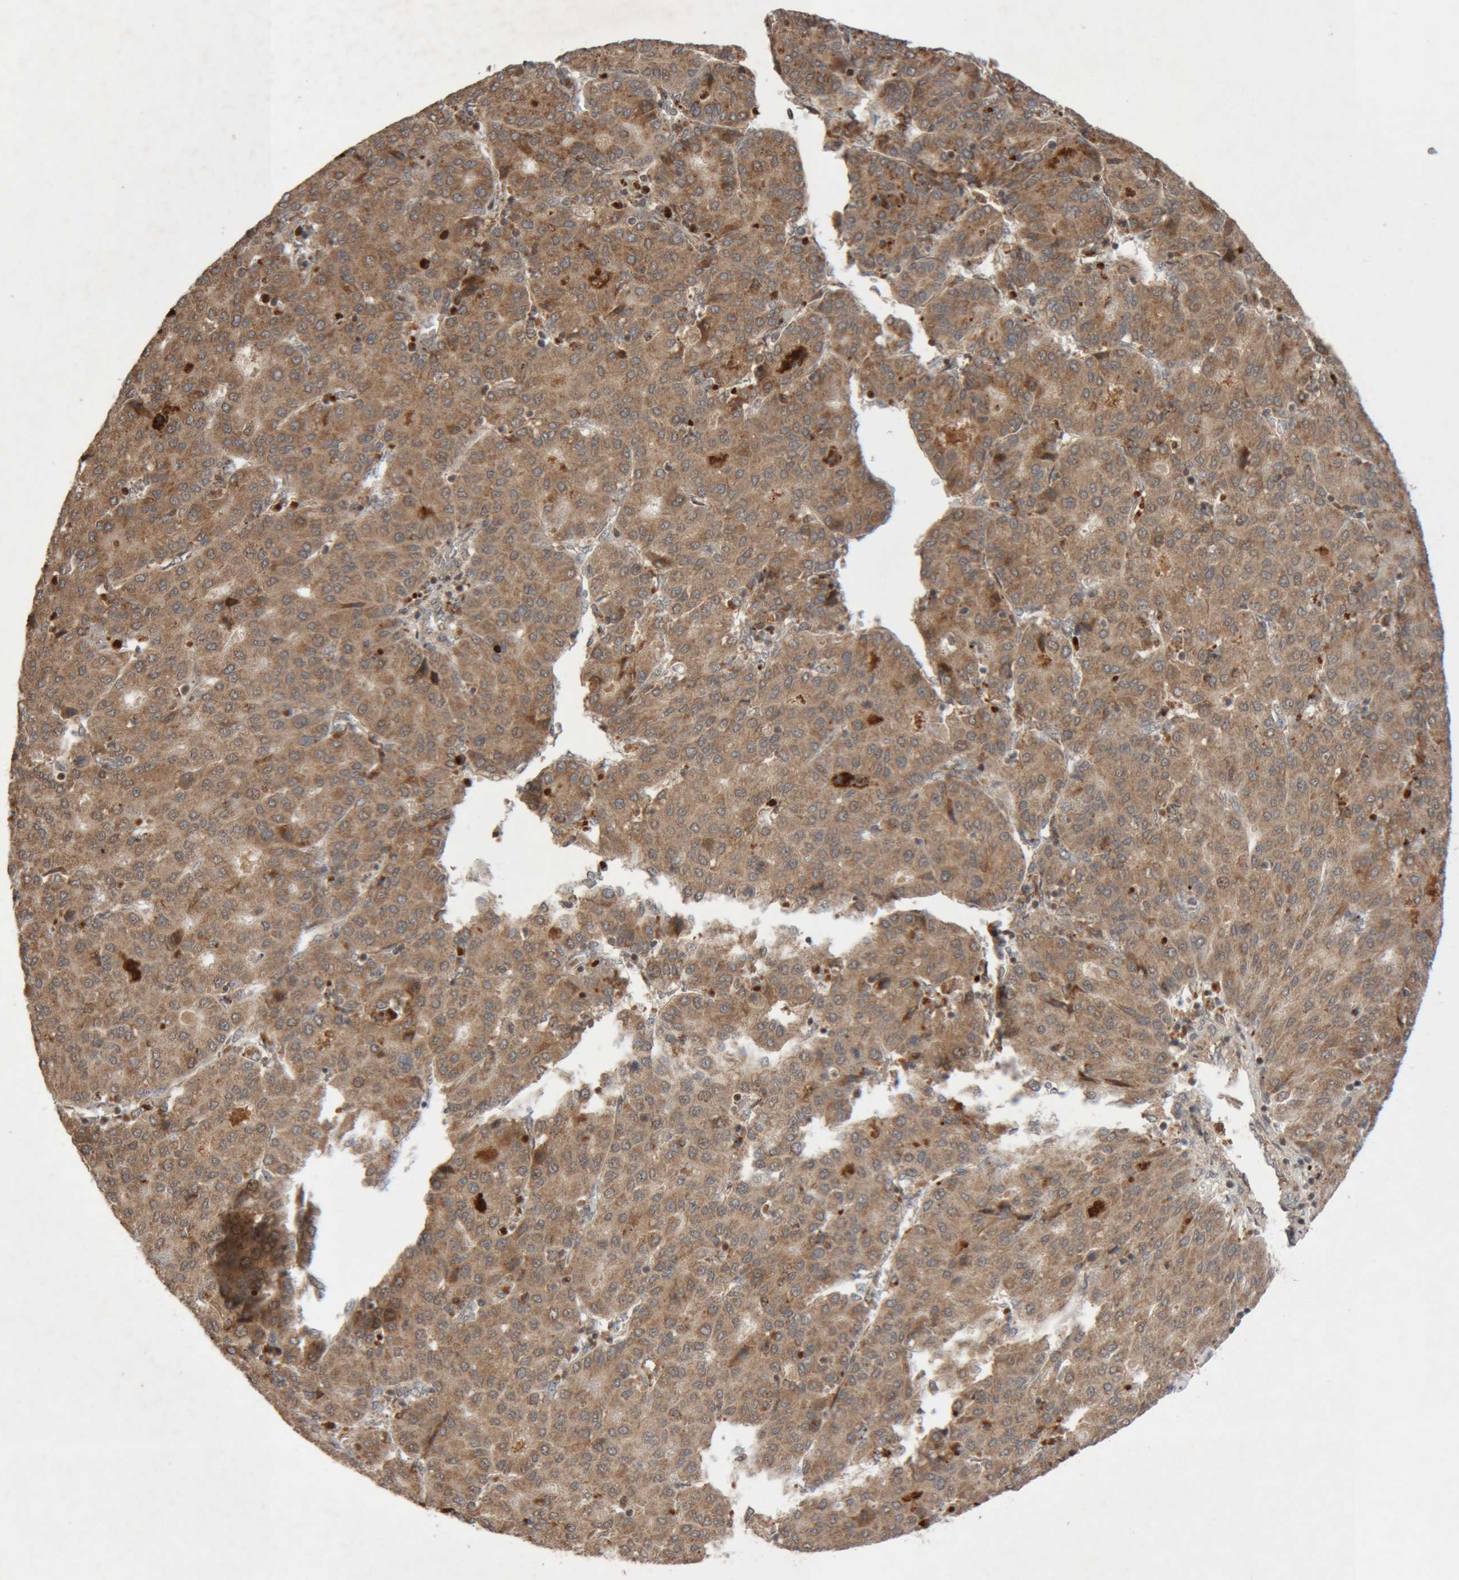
{"staining": {"intensity": "moderate", "quantity": ">75%", "location": "cytoplasmic/membranous"}, "tissue": "liver cancer", "cell_type": "Tumor cells", "image_type": "cancer", "snomed": [{"axis": "morphology", "description": "Carcinoma, Hepatocellular, NOS"}, {"axis": "topography", "description": "Liver"}], "caption": "Liver hepatocellular carcinoma stained with immunohistochemistry (IHC) demonstrates moderate cytoplasmic/membranous expression in about >75% of tumor cells.", "gene": "KIF21B", "patient": {"sex": "male", "age": 65}}